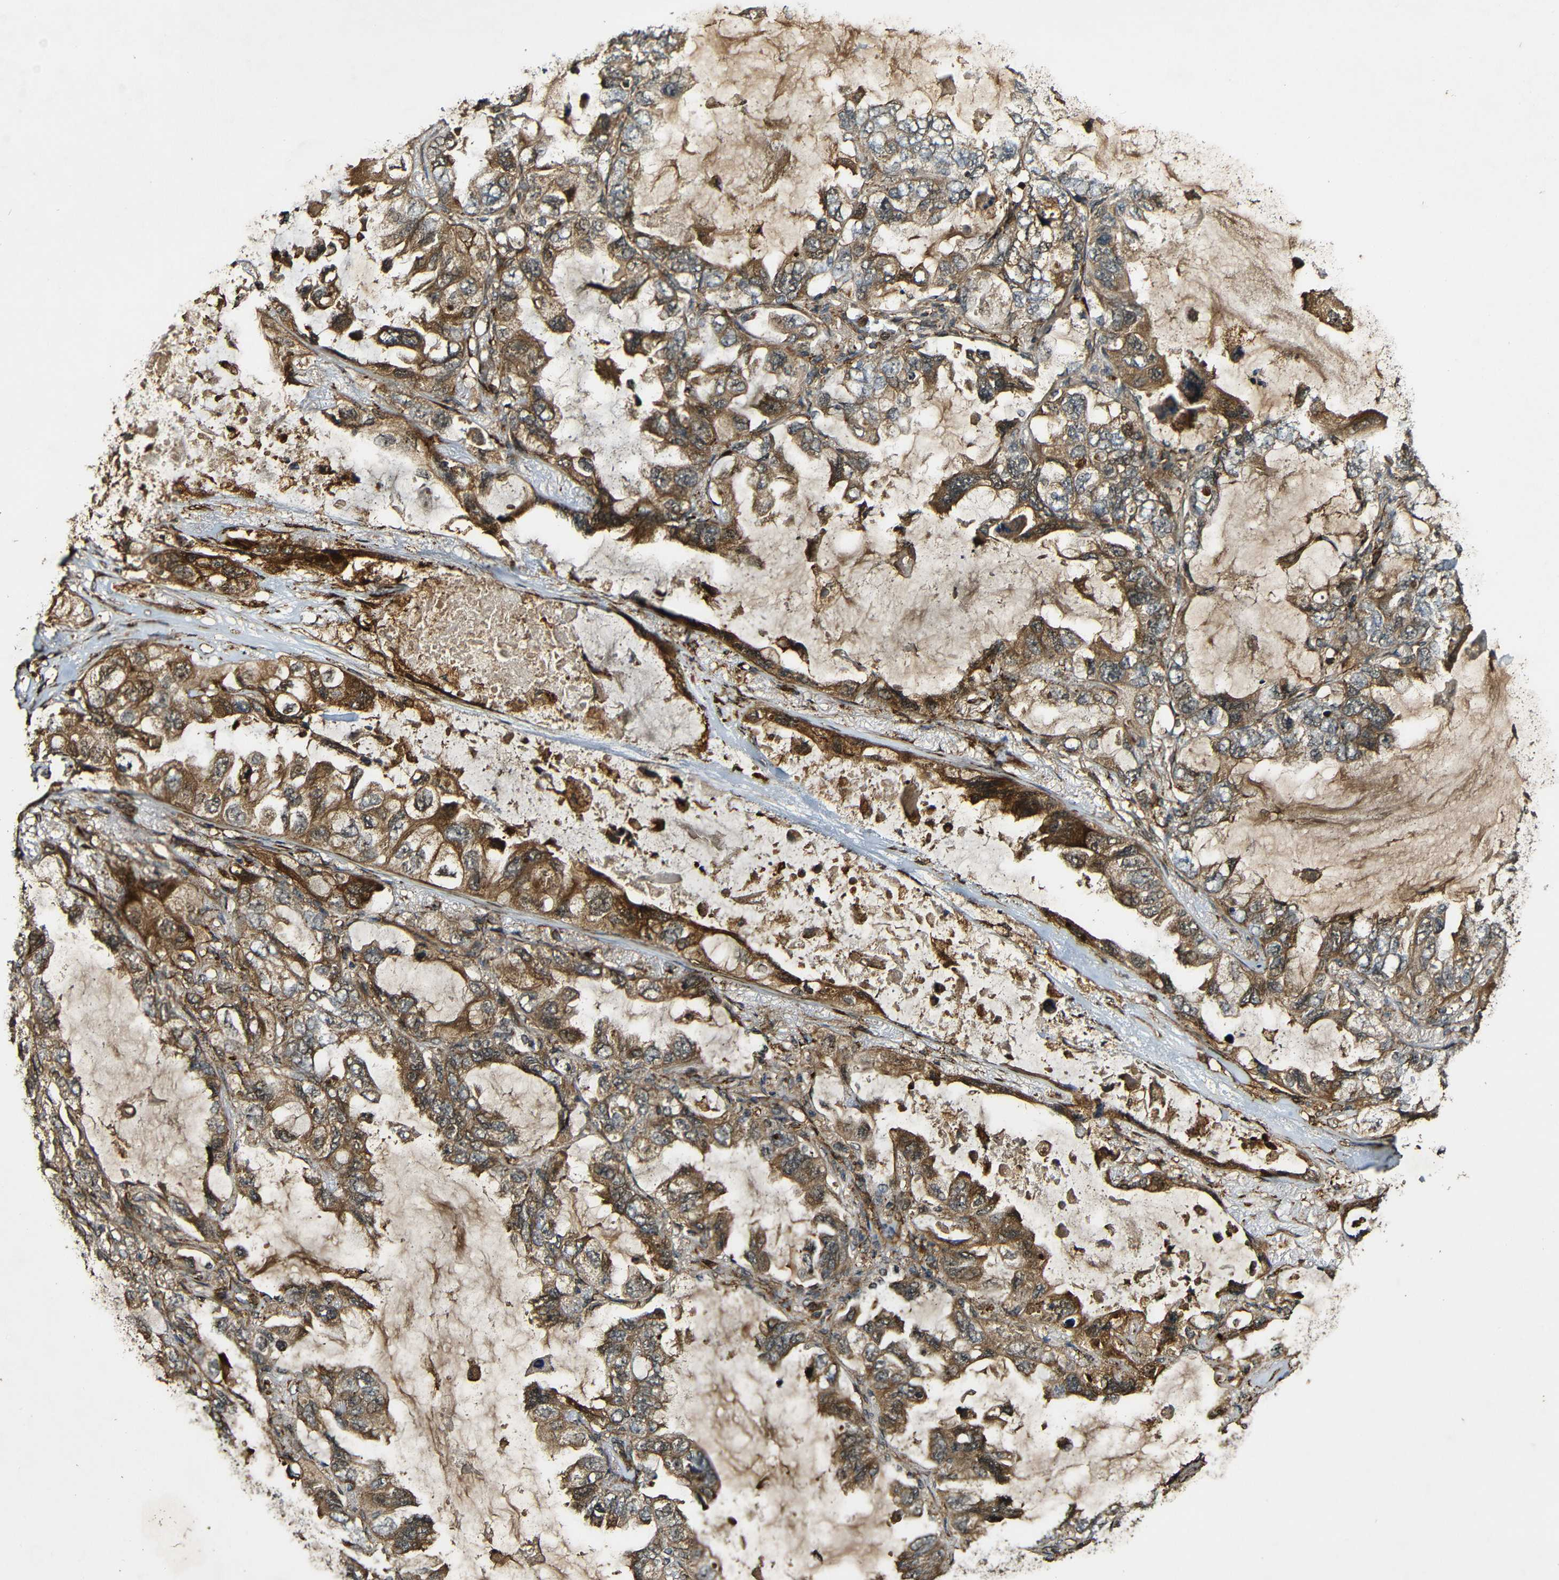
{"staining": {"intensity": "moderate", "quantity": ">75%", "location": "cytoplasmic/membranous"}, "tissue": "lung cancer", "cell_type": "Tumor cells", "image_type": "cancer", "snomed": [{"axis": "morphology", "description": "Squamous cell carcinoma, NOS"}, {"axis": "topography", "description": "Lung"}], "caption": "Protein staining of squamous cell carcinoma (lung) tissue reveals moderate cytoplasmic/membranous expression in approximately >75% of tumor cells.", "gene": "CASP8", "patient": {"sex": "female", "age": 73}}